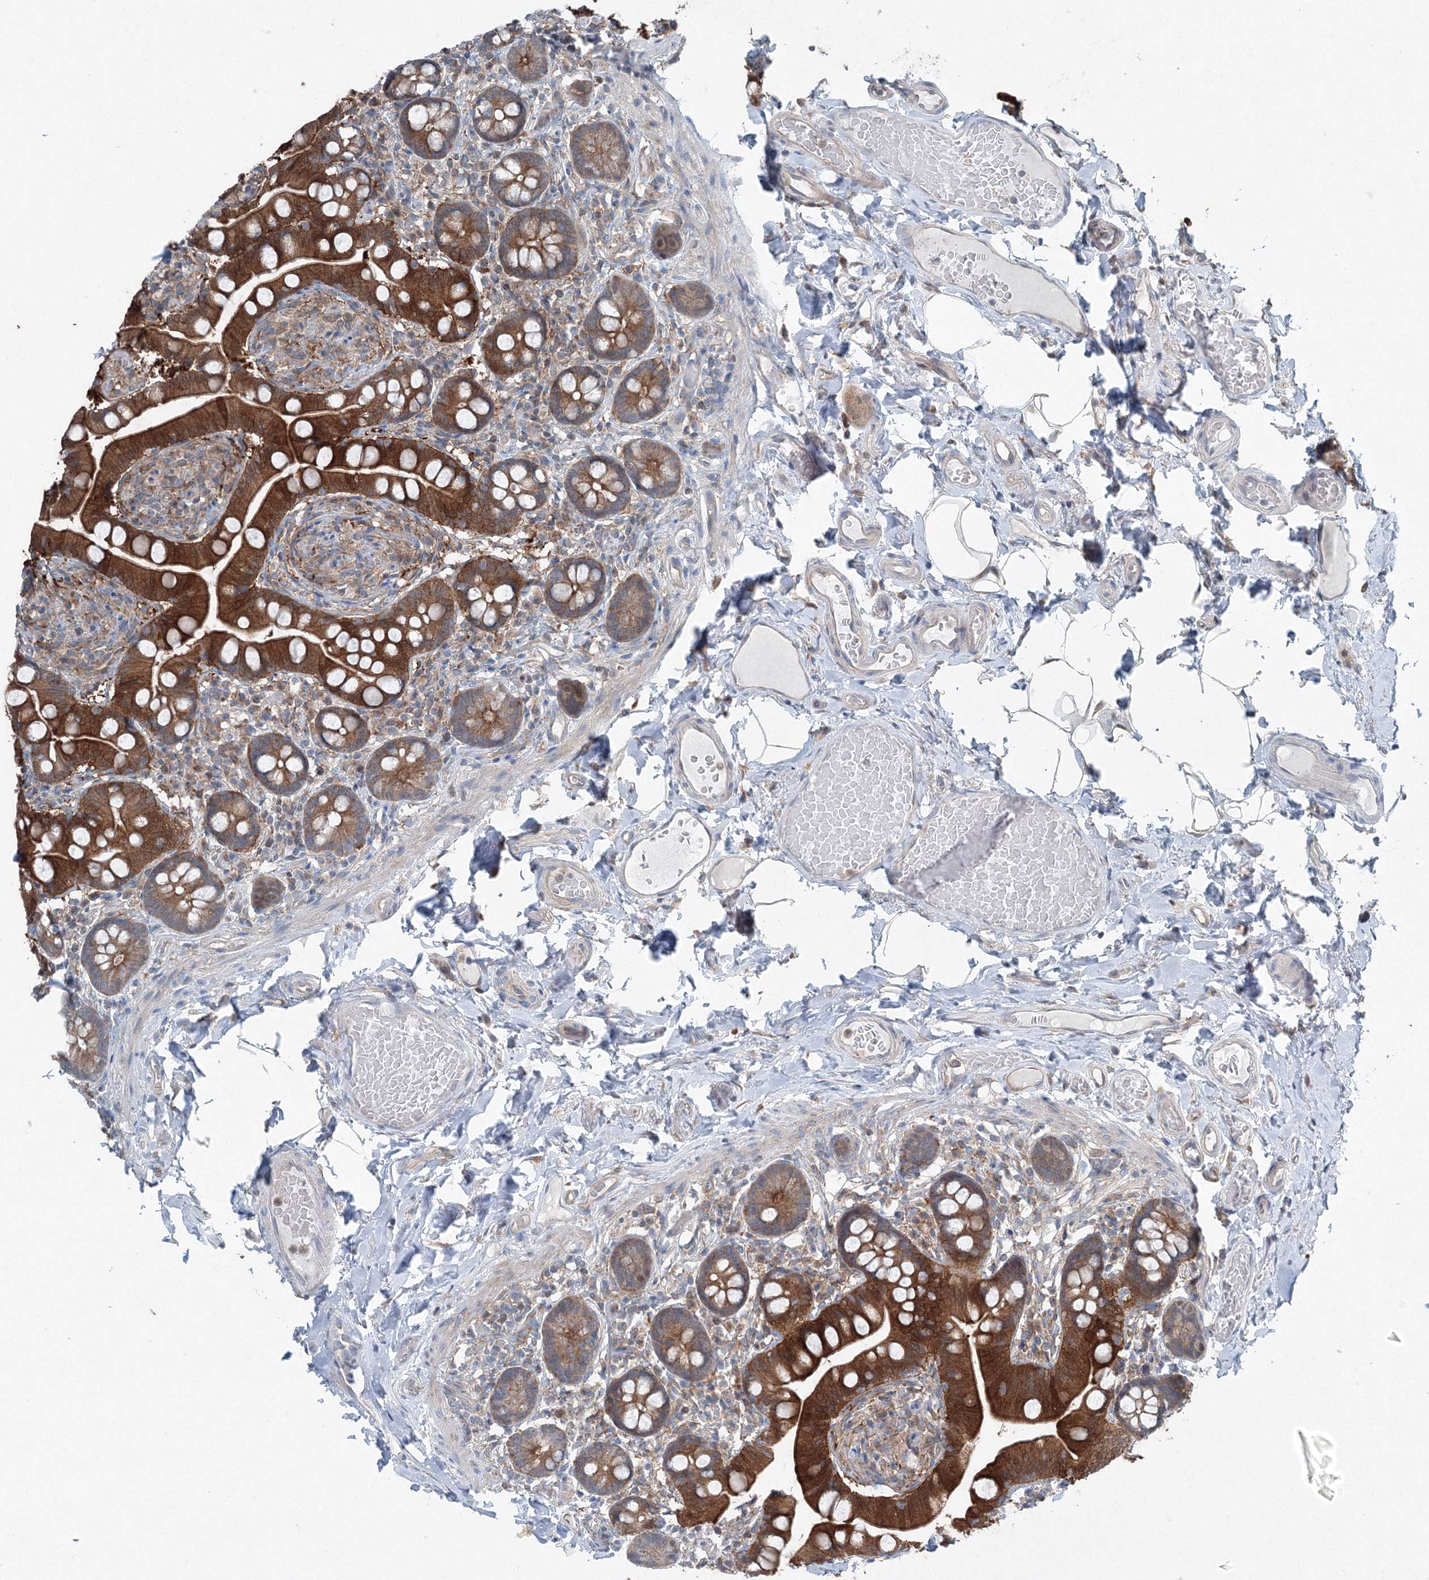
{"staining": {"intensity": "strong", "quantity": ">75%", "location": "cytoplasmic/membranous"}, "tissue": "small intestine", "cell_type": "Glandular cells", "image_type": "normal", "snomed": [{"axis": "morphology", "description": "Normal tissue, NOS"}, {"axis": "topography", "description": "Small intestine"}], "caption": "Immunohistochemical staining of normal small intestine displays >75% levels of strong cytoplasmic/membranous protein staining in approximately >75% of glandular cells.", "gene": "TPRKB", "patient": {"sex": "female", "age": 64}}